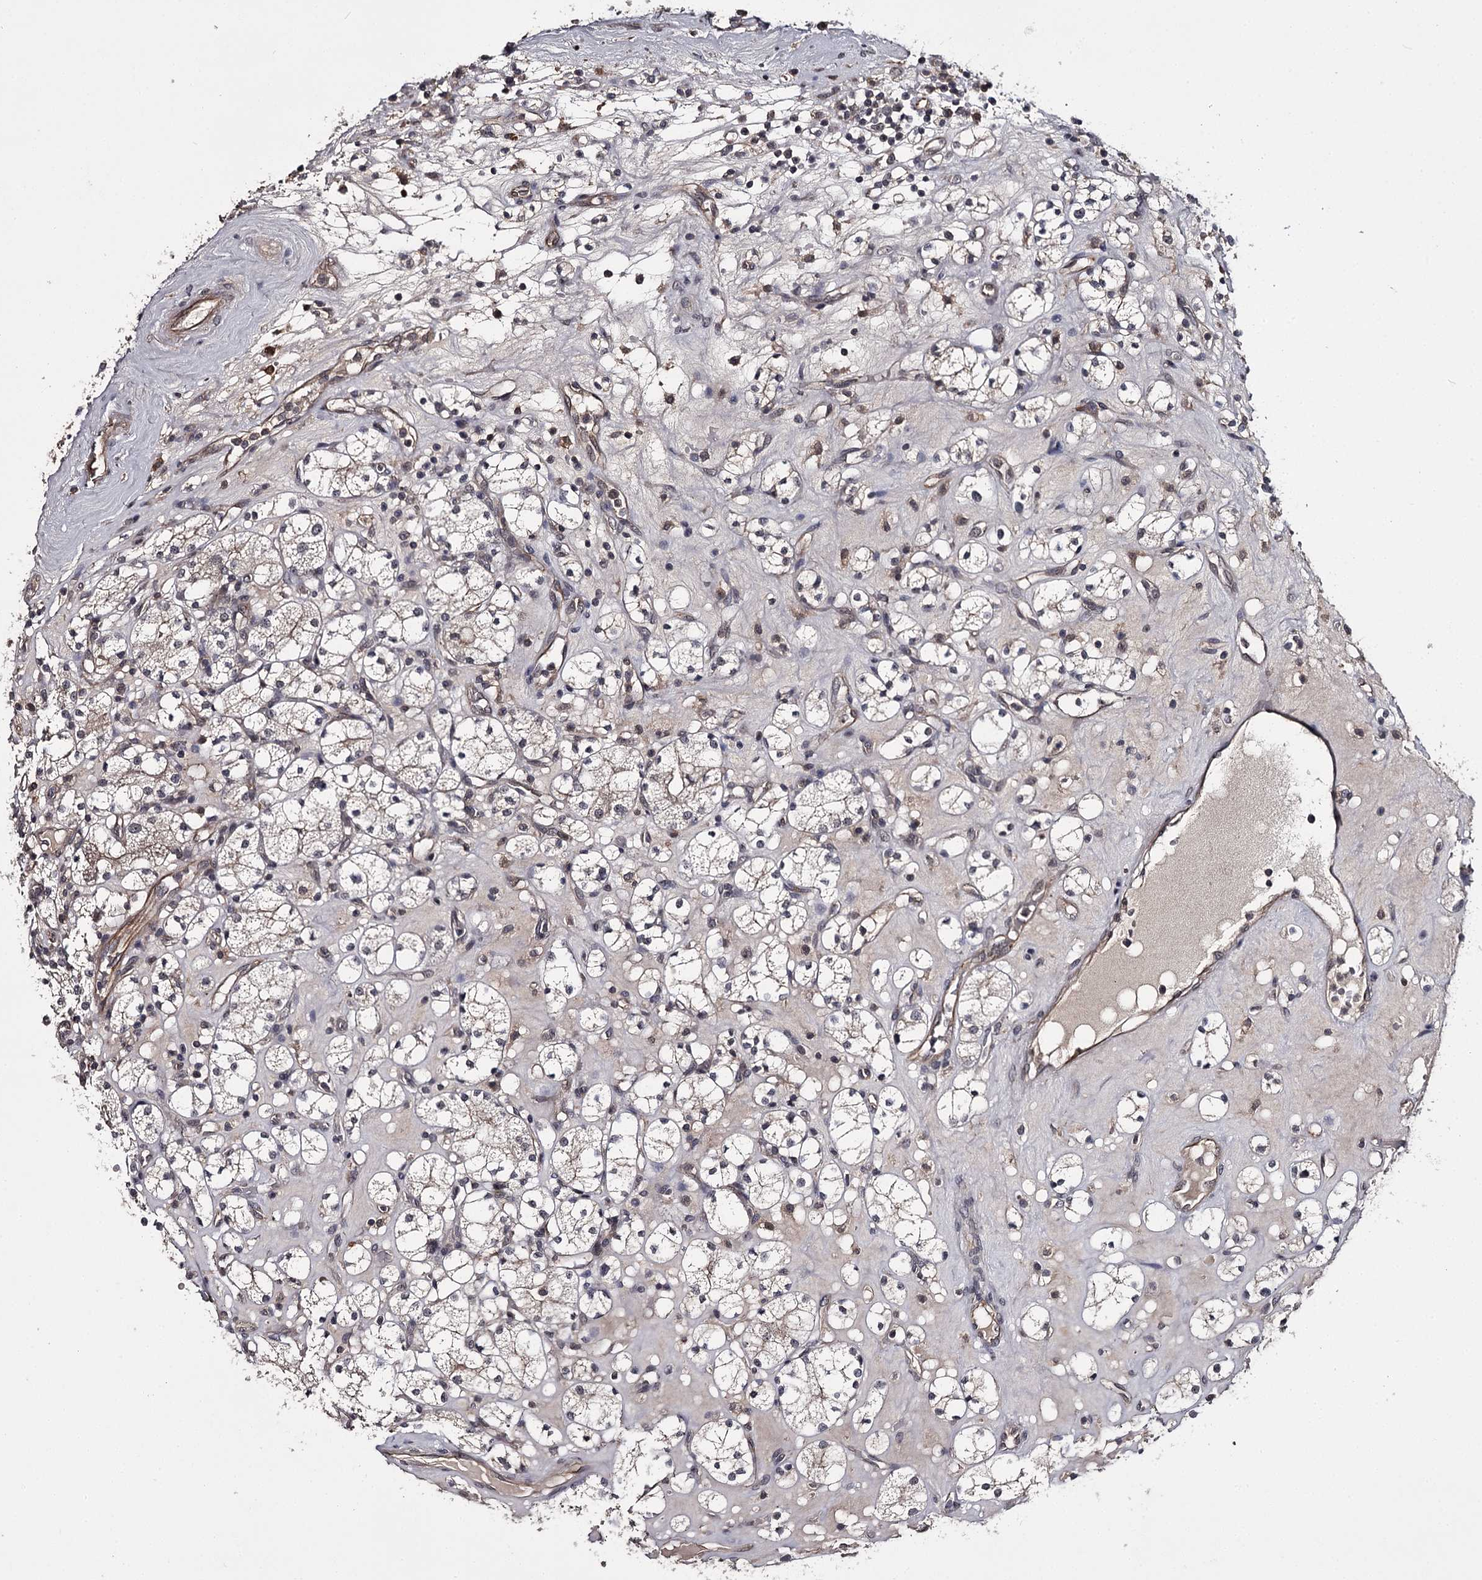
{"staining": {"intensity": "weak", "quantity": "<25%", "location": "cytoplasmic/membranous"}, "tissue": "renal cancer", "cell_type": "Tumor cells", "image_type": "cancer", "snomed": [{"axis": "morphology", "description": "Adenocarcinoma, NOS"}, {"axis": "topography", "description": "Kidney"}], "caption": "An immunohistochemistry (IHC) micrograph of renal cancer is shown. There is no staining in tumor cells of renal cancer.", "gene": "CWF19L2", "patient": {"sex": "male", "age": 77}}